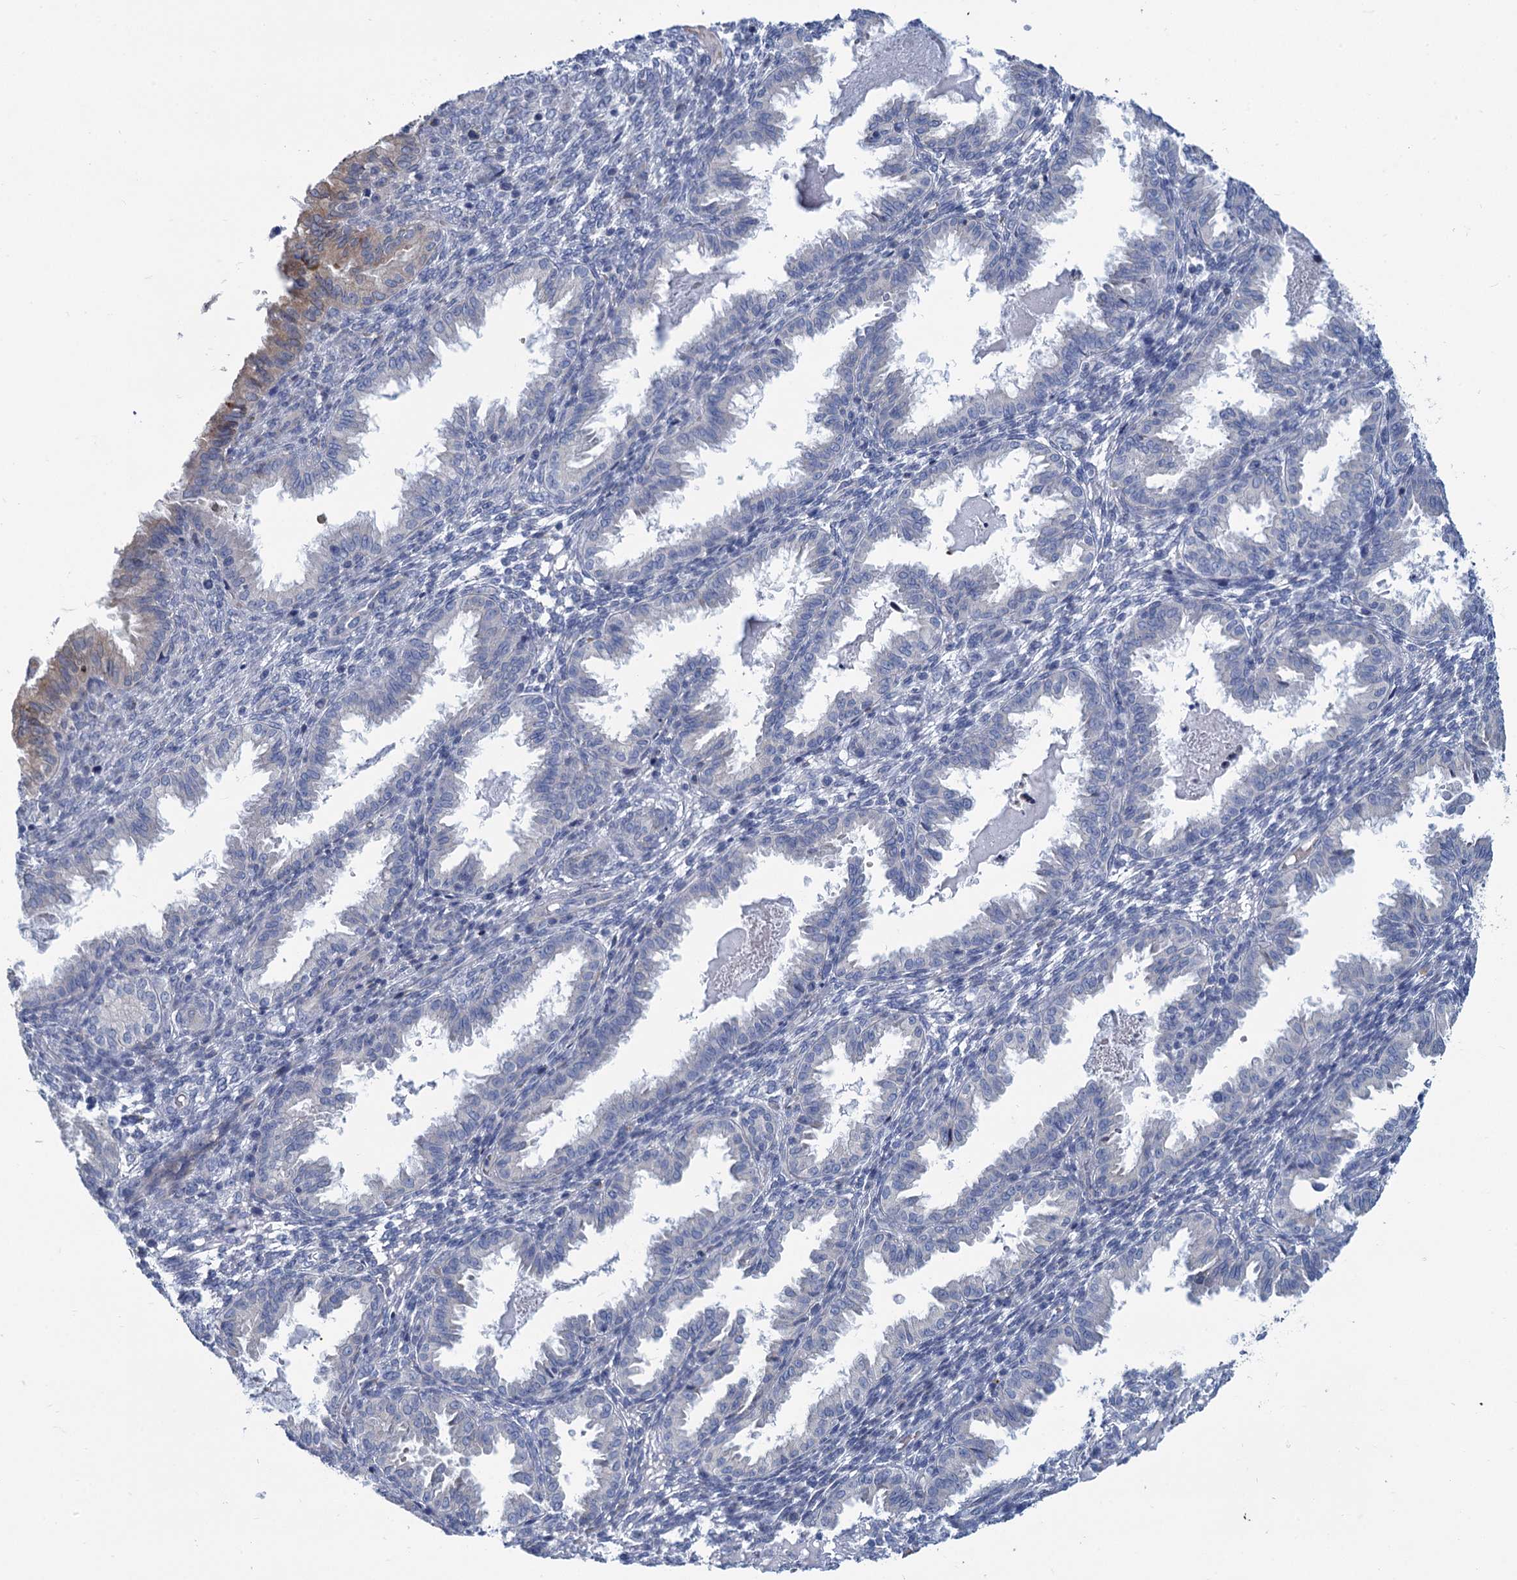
{"staining": {"intensity": "negative", "quantity": "none", "location": "none"}, "tissue": "endometrium", "cell_type": "Cells in endometrial stroma", "image_type": "normal", "snomed": [{"axis": "morphology", "description": "Normal tissue, NOS"}, {"axis": "topography", "description": "Endometrium"}], "caption": "This is an immunohistochemistry (IHC) micrograph of benign human endometrium. There is no expression in cells in endometrial stroma.", "gene": "PRSS35", "patient": {"sex": "female", "age": 33}}